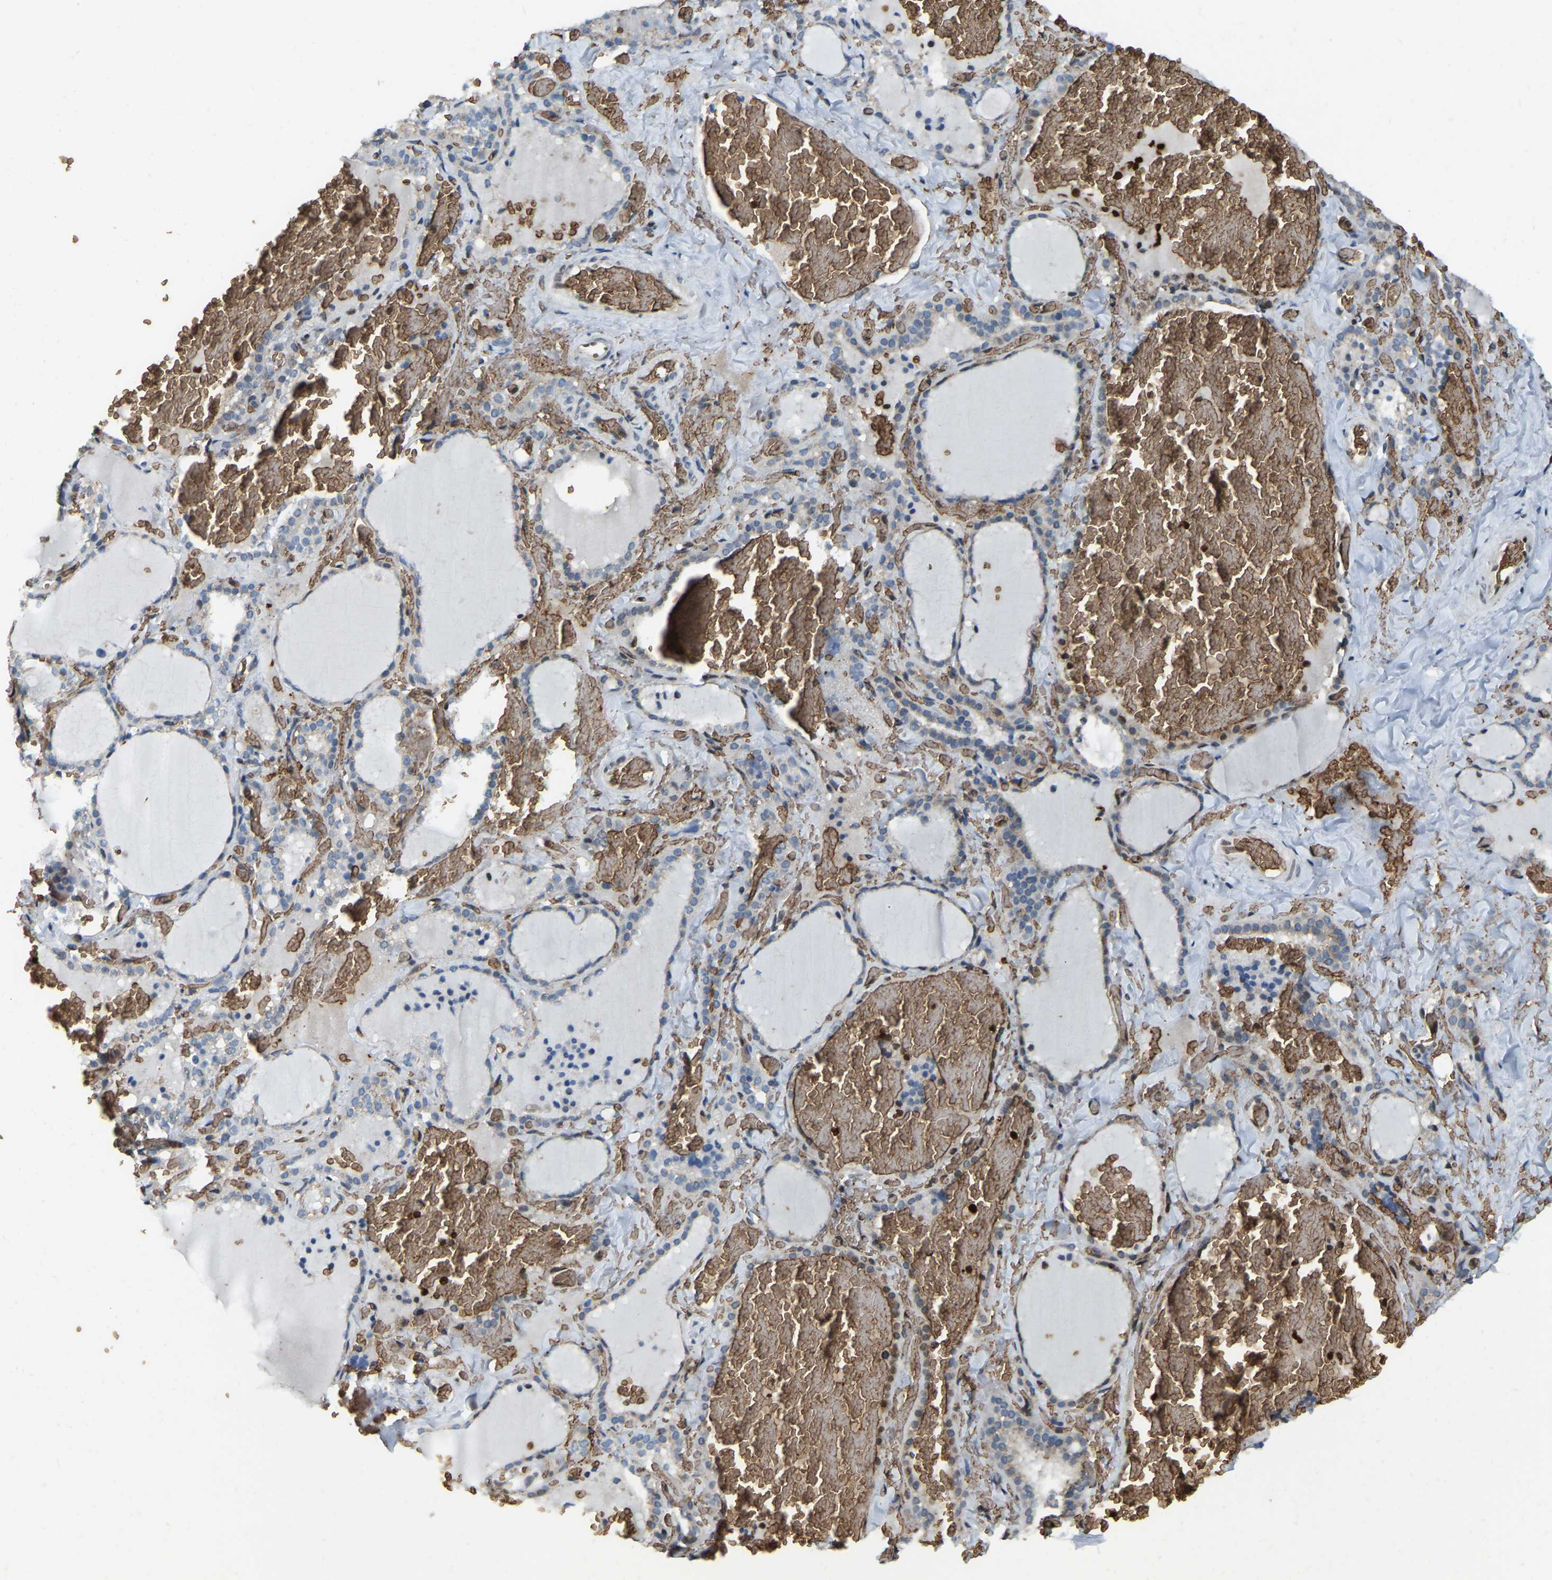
{"staining": {"intensity": "weak", "quantity": ">75%", "location": "cytoplasmic/membranous"}, "tissue": "thyroid gland", "cell_type": "Glandular cells", "image_type": "normal", "snomed": [{"axis": "morphology", "description": "Normal tissue, NOS"}, {"axis": "topography", "description": "Thyroid gland"}], "caption": "Weak cytoplasmic/membranous expression is identified in approximately >75% of glandular cells in unremarkable thyroid gland.", "gene": "CFAP298", "patient": {"sex": "female", "age": 22}}